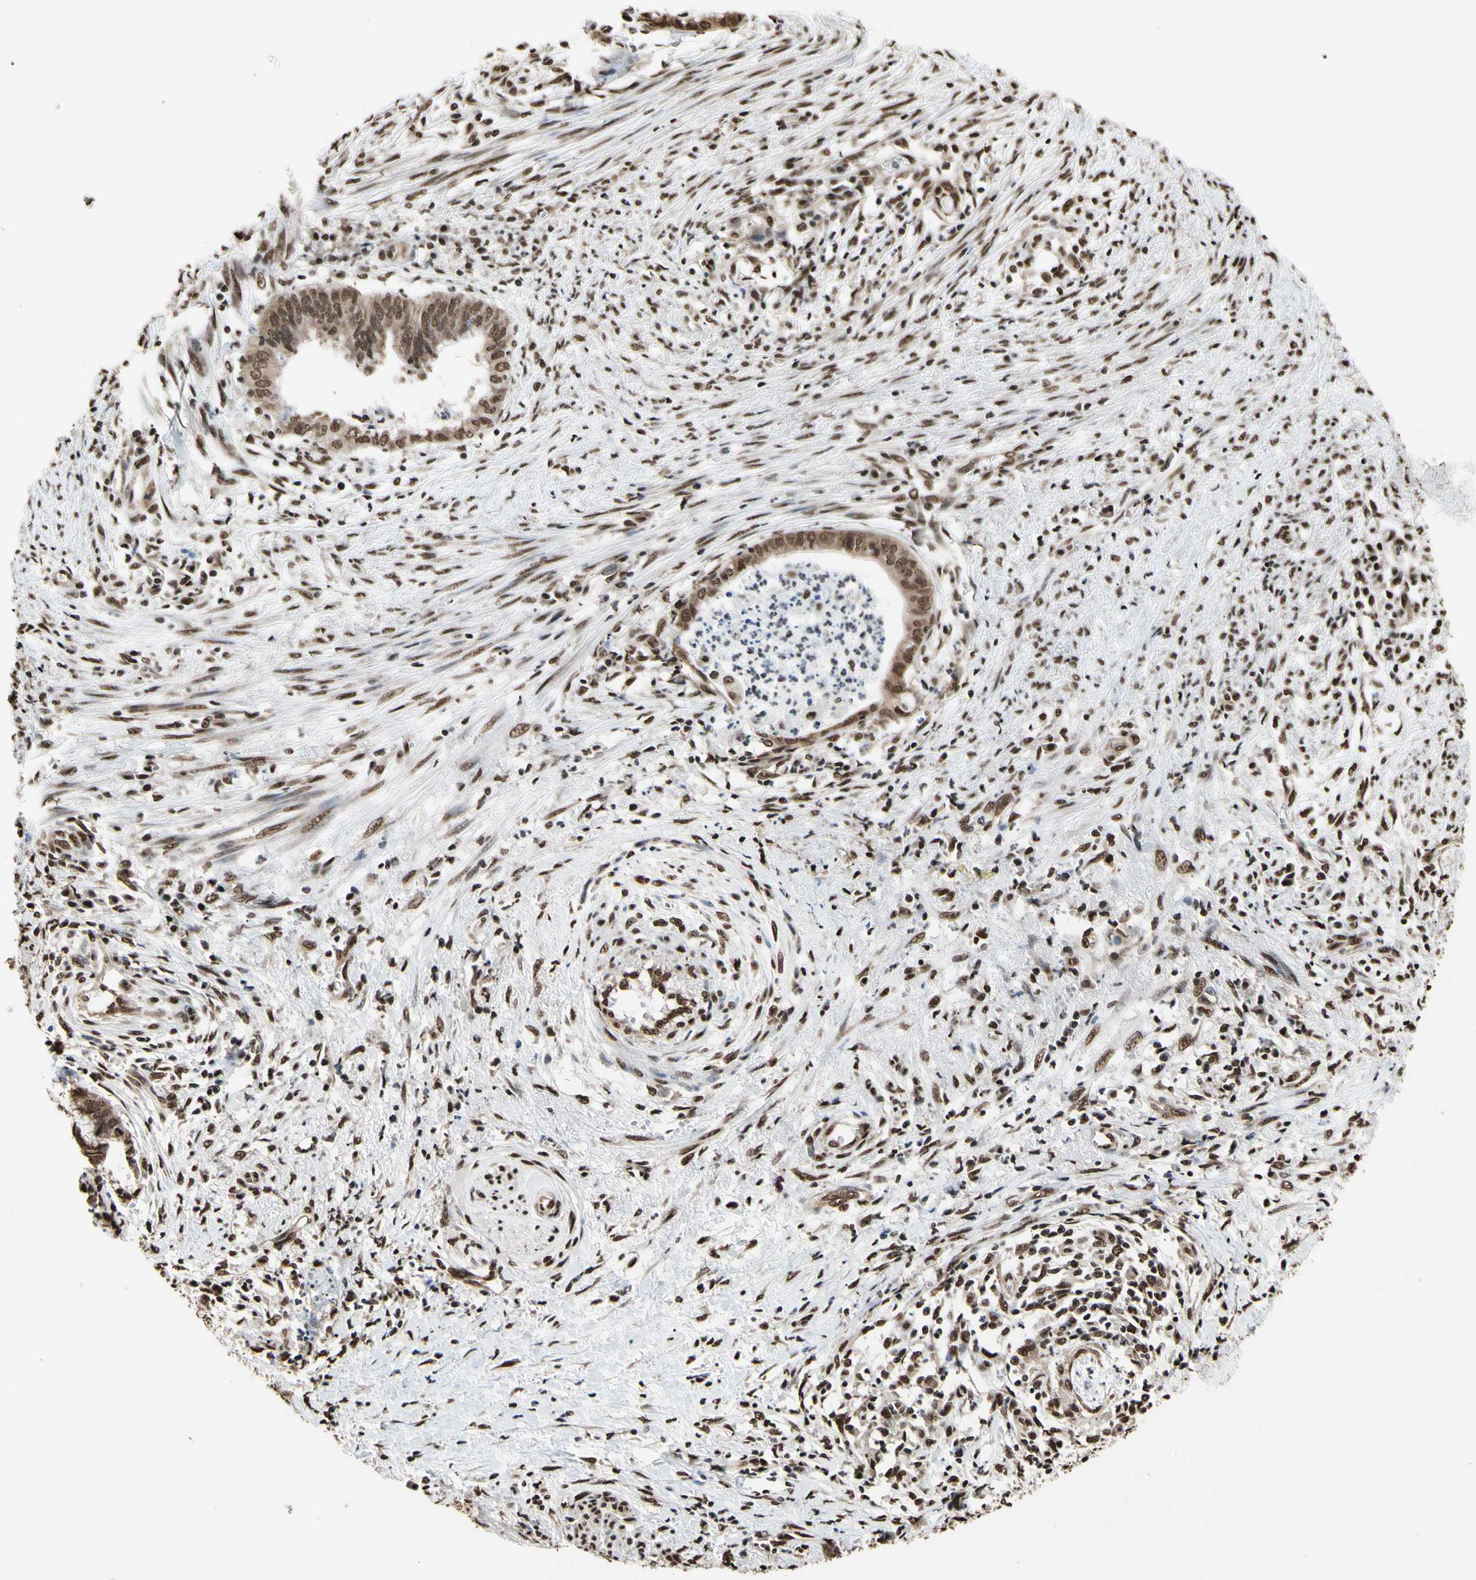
{"staining": {"intensity": "moderate", "quantity": ">75%", "location": "cytoplasmic/membranous,nuclear"}, "tissue": "endometrial cancer", "cell_type": "Tumor cells", "image_type": "cancer", "snomed": [{"axis": "morphology", "description": "Necrosis, NOS"}, {"axis": "morphology", "description": "Adenocarcinoma, NOS"}, {"axis": "topography", "description": "Endometrium"}], "caption": "Immunohistochemical staining of human adenocarcinoma (endometrial) shows moderate cytoplasmic/membranous and nuclear protein staining in about >75% of tumor cells.", "gene": "HNRNPK", "patient": {"sex": "female", "age": 79}}